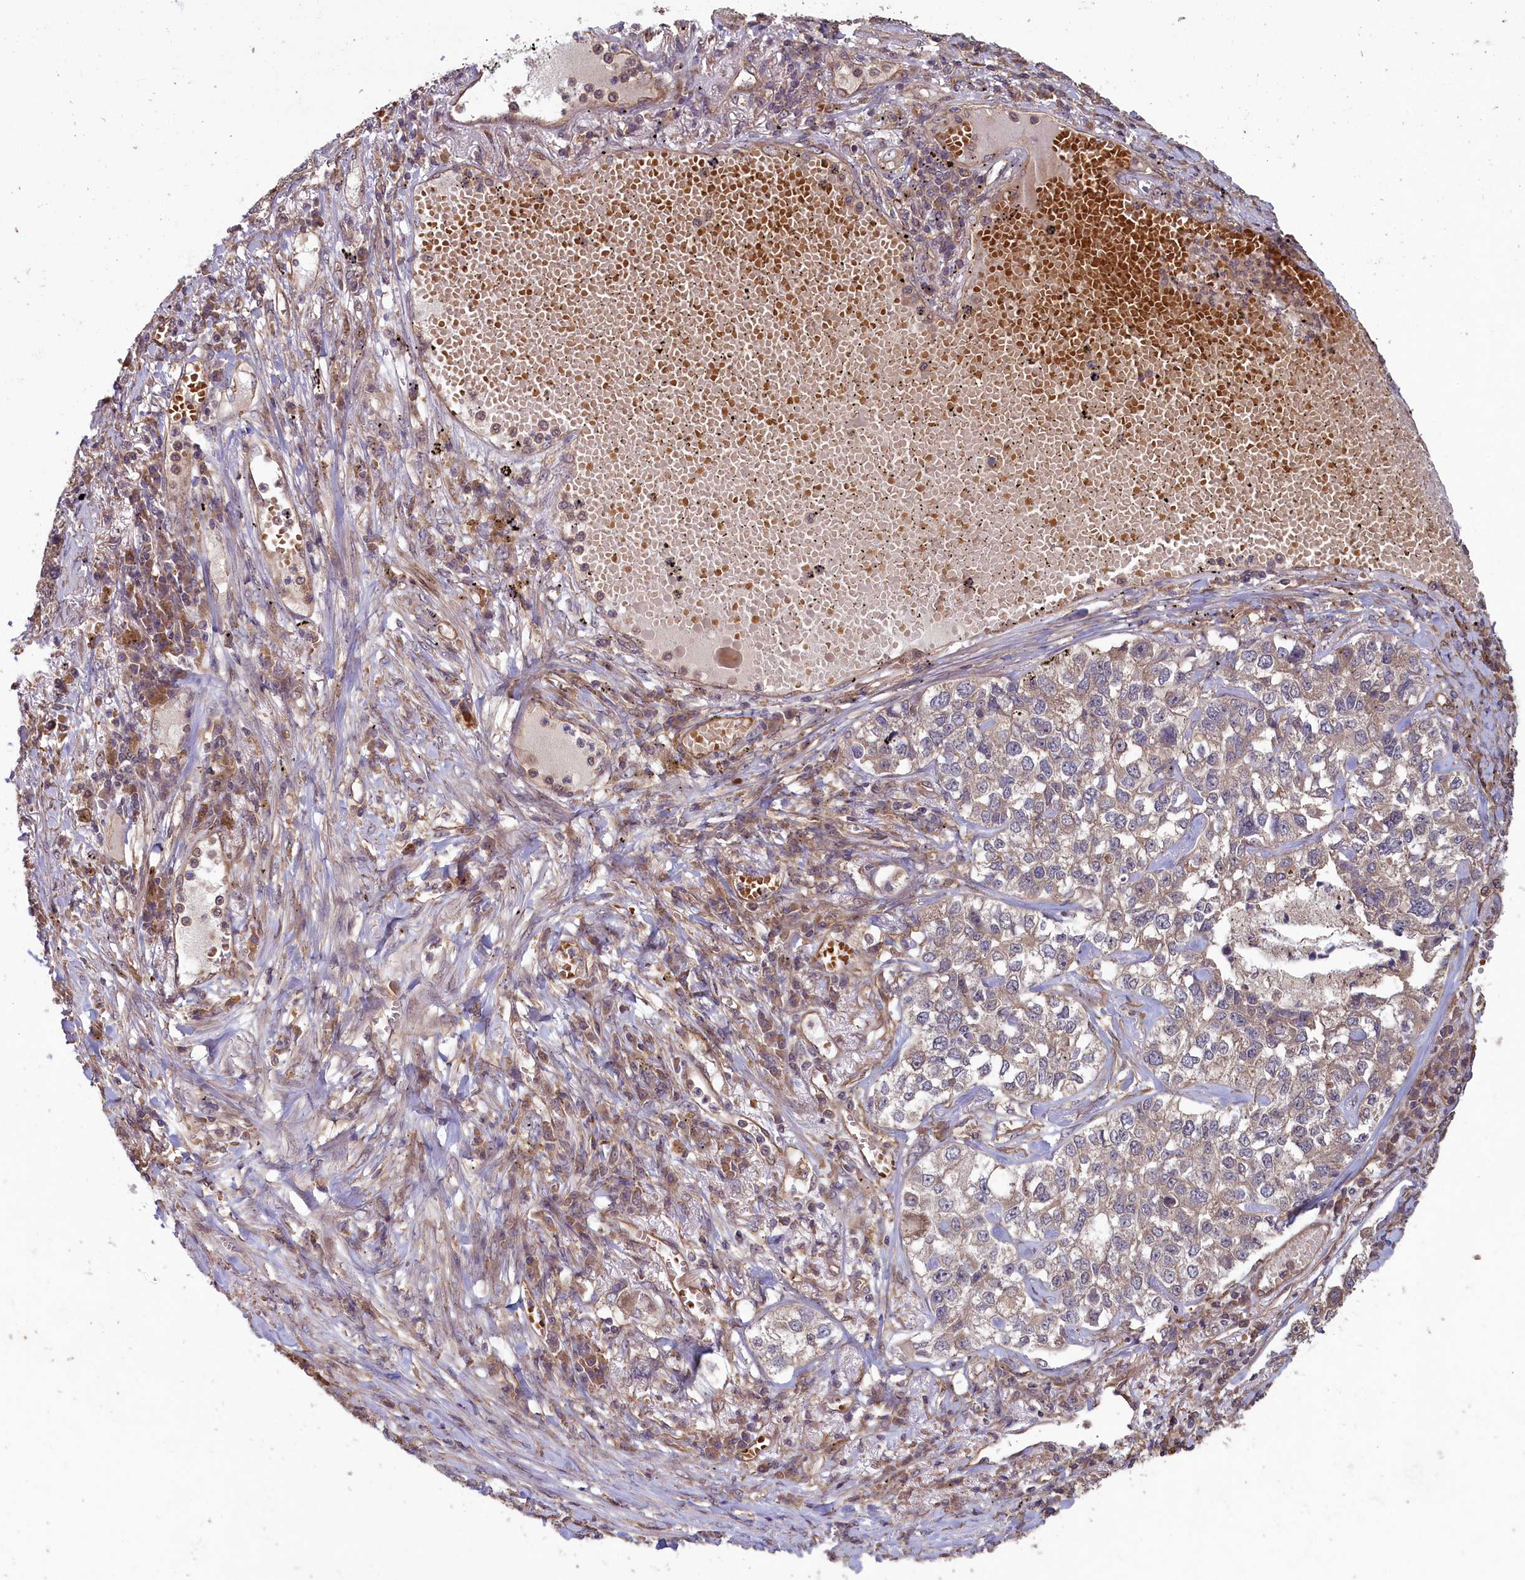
{"staining": {"intensity": "weak", "quantity": "<25%", "location": "cytoplasmic/membranous"}, "tissue": "lung cancer", "cell_type": "Tumor cells", "image_type": "cancer", "snomed": [{"axis": "morphology", "description": "Adenocarcinoma, NOS"}, {"axis": "topography", "description": "Lung"}], "caption": "This is a histopathology image of IHC staining of adenocarcinoma (lung), which shows no expression in tumor cells.", "gene": "CIAO2B", "patient": {"sex": "male", "age": 49}}